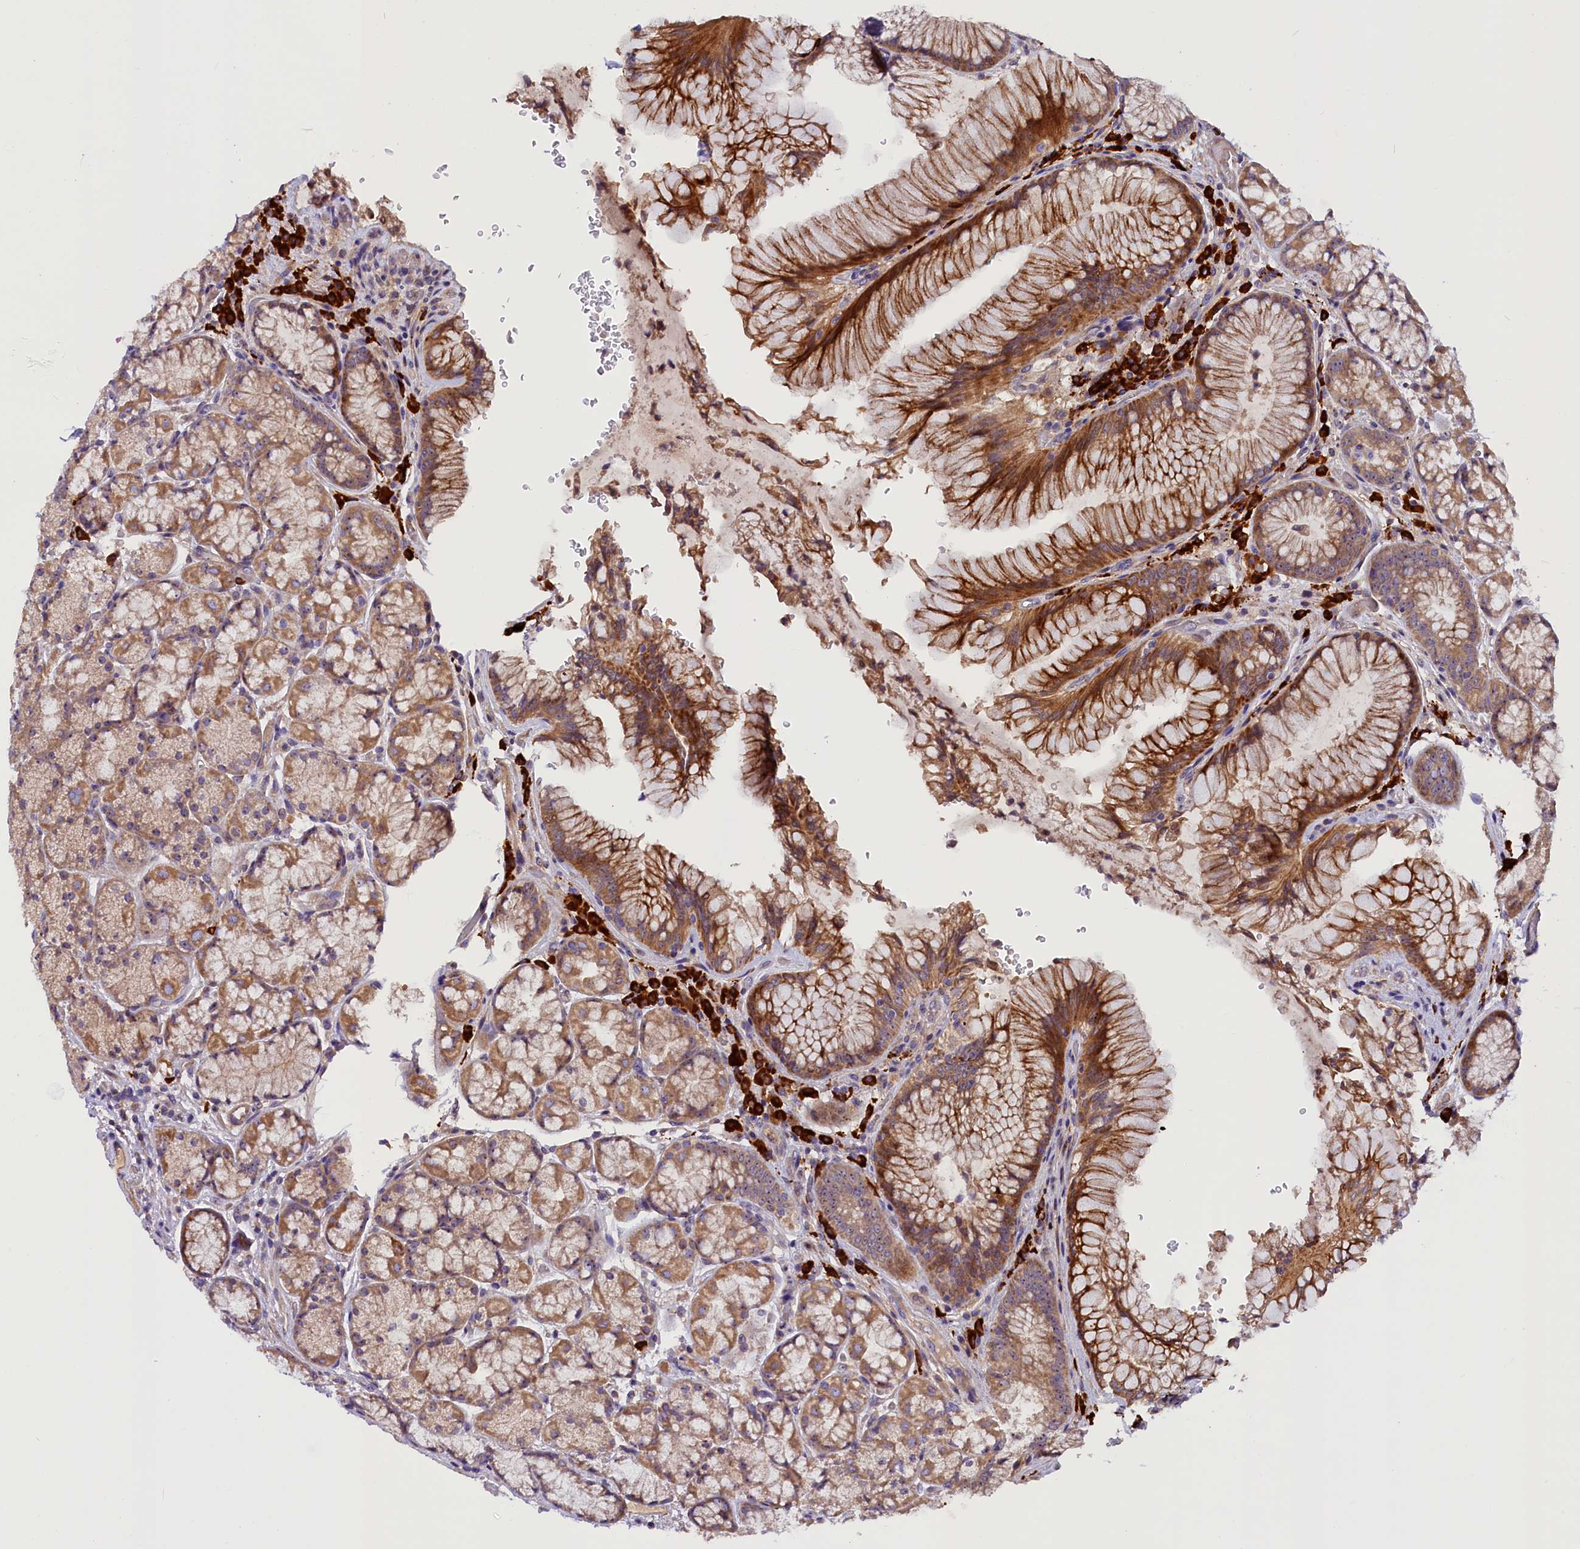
{"staining": {"intensity": "moderate", "quantity": ">75%", "location": "cytoplasmic/membranous"}, "tissue": "stomach", "cell_type": "Glandular cells", "image_type": "normal", "snomed": [{"axis": "morphology", "description": "Normal tissue, NOS"}, {"axis": "topography", "description": "Stomach"}], "caption": "Human stomach stained for a protein (brown) shows moderate cytoplasmic/membranous positive staining in about >75% of glandular cells.", "gene": "FRY", "patient": {"sex": "male", "age": 63}}